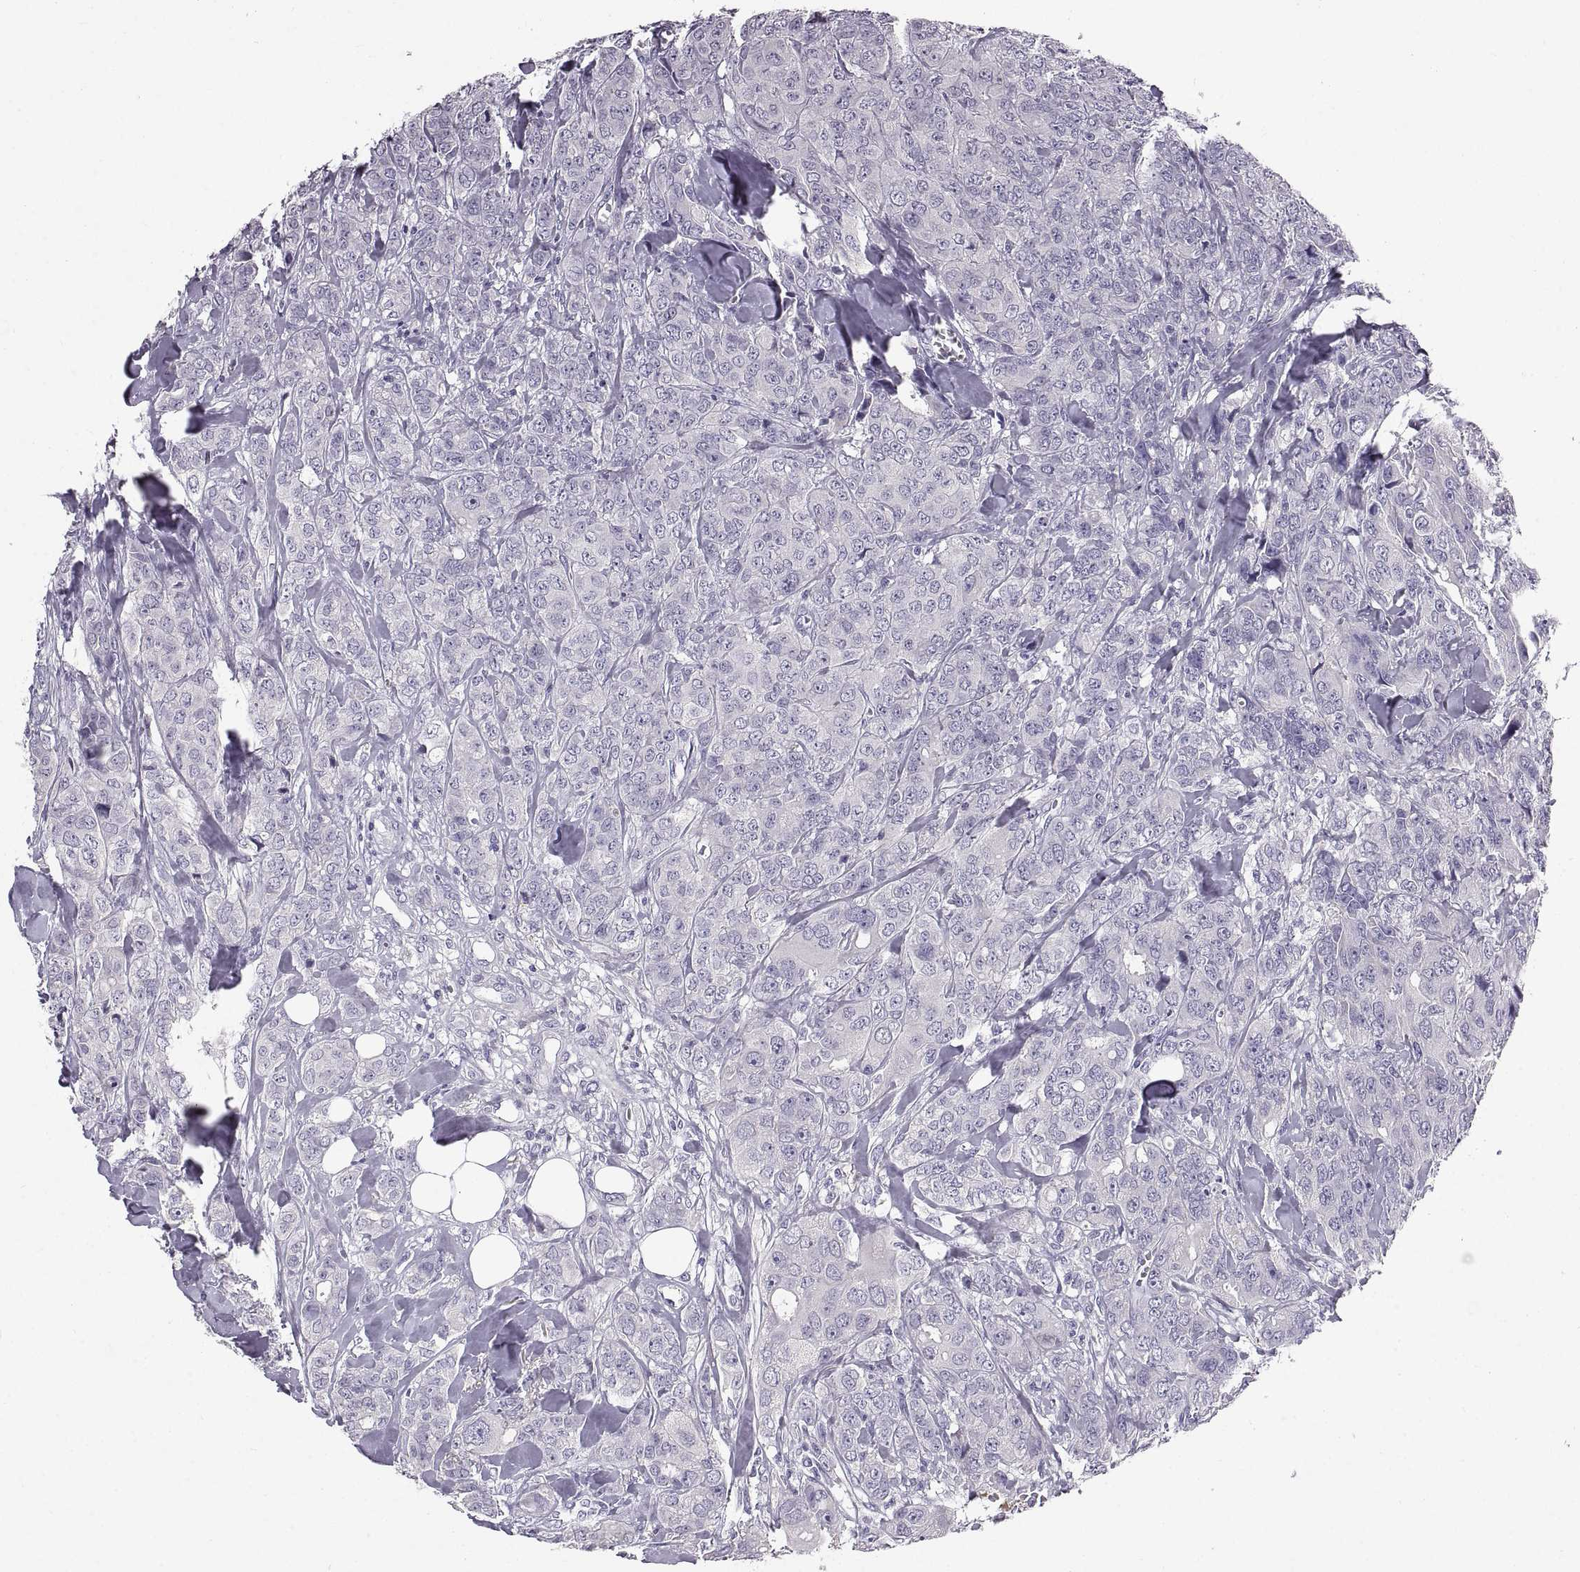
{"staining": {"intensity": "negative", "quantity": "none", "location": "none"}, "tissue": "breast cancer", "cell_type": "Tumor cells", "image_type": "cancer", "snomed": [{"axis": "morphology", "description": "Duct carcinoma"}, {"axis": "topography", "description": "Breast"}], "caption": "Breast cancer (infiltrating ductal carcinoma) stained for a protein using IHC shows no staining tumor cells.", "gene": "ADAM32", "patient": {"sex": "female", "age": 43}}